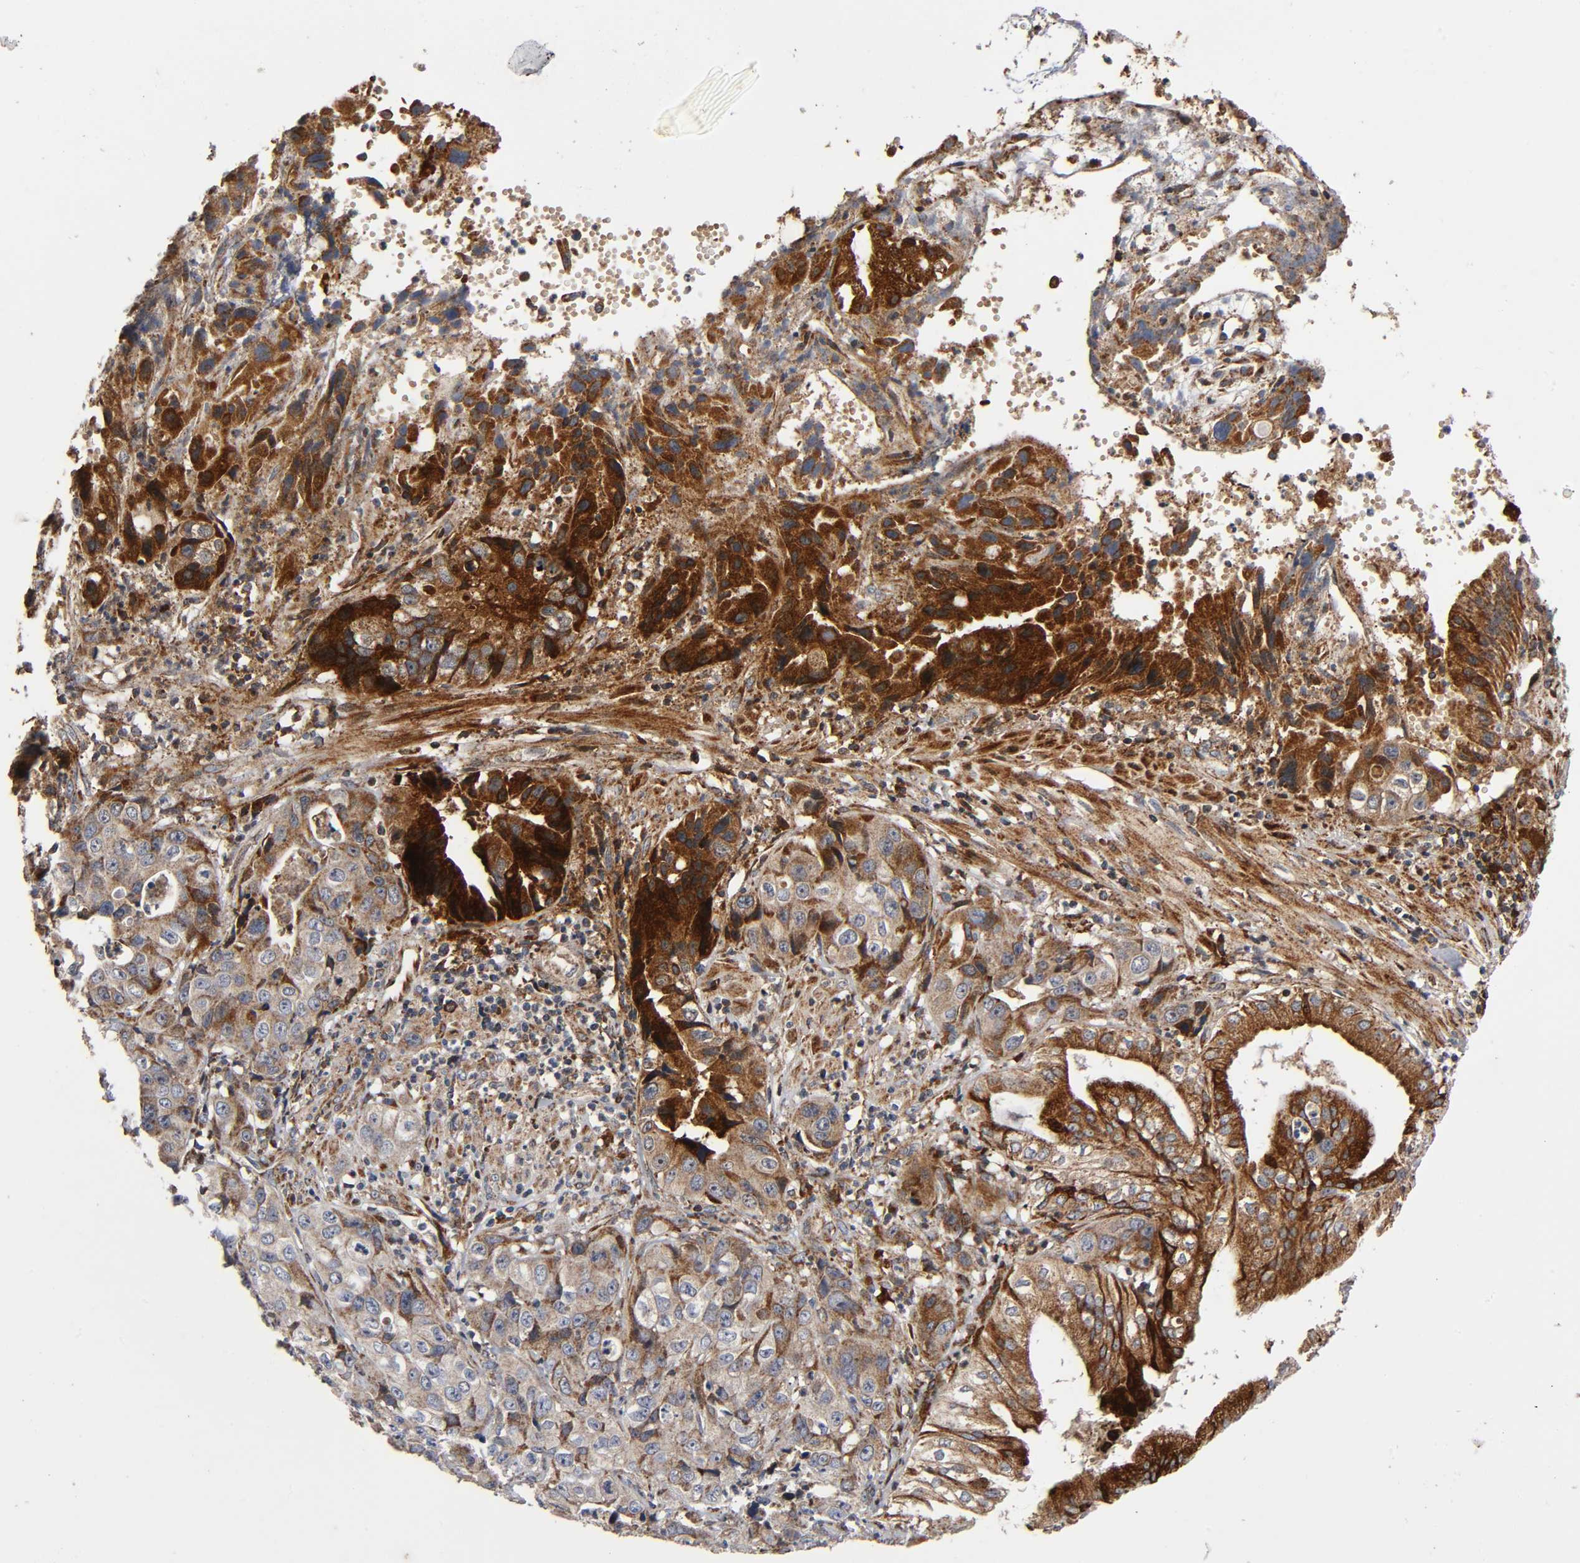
{"staining": {"intensity": "strong", "quantity": "<25%", "location": "cytoplasmic/membranous"}, "tissue": "liver cancer", "cell_type": "Tumor cells", "image_type": "cancer", "snomed": [{"axis": "morphology", "description": "Cholangiocarcinoma"}, {"axis": "topography", "description": "Liver"}], "caption": "The image exhibits a brown stain indicating the presence of a protein in the cytoplasmic/membranous of tumor cells in liver cancer.", "gene": "MAP3K1", "patient": {"sex": "female", "age": 61}}